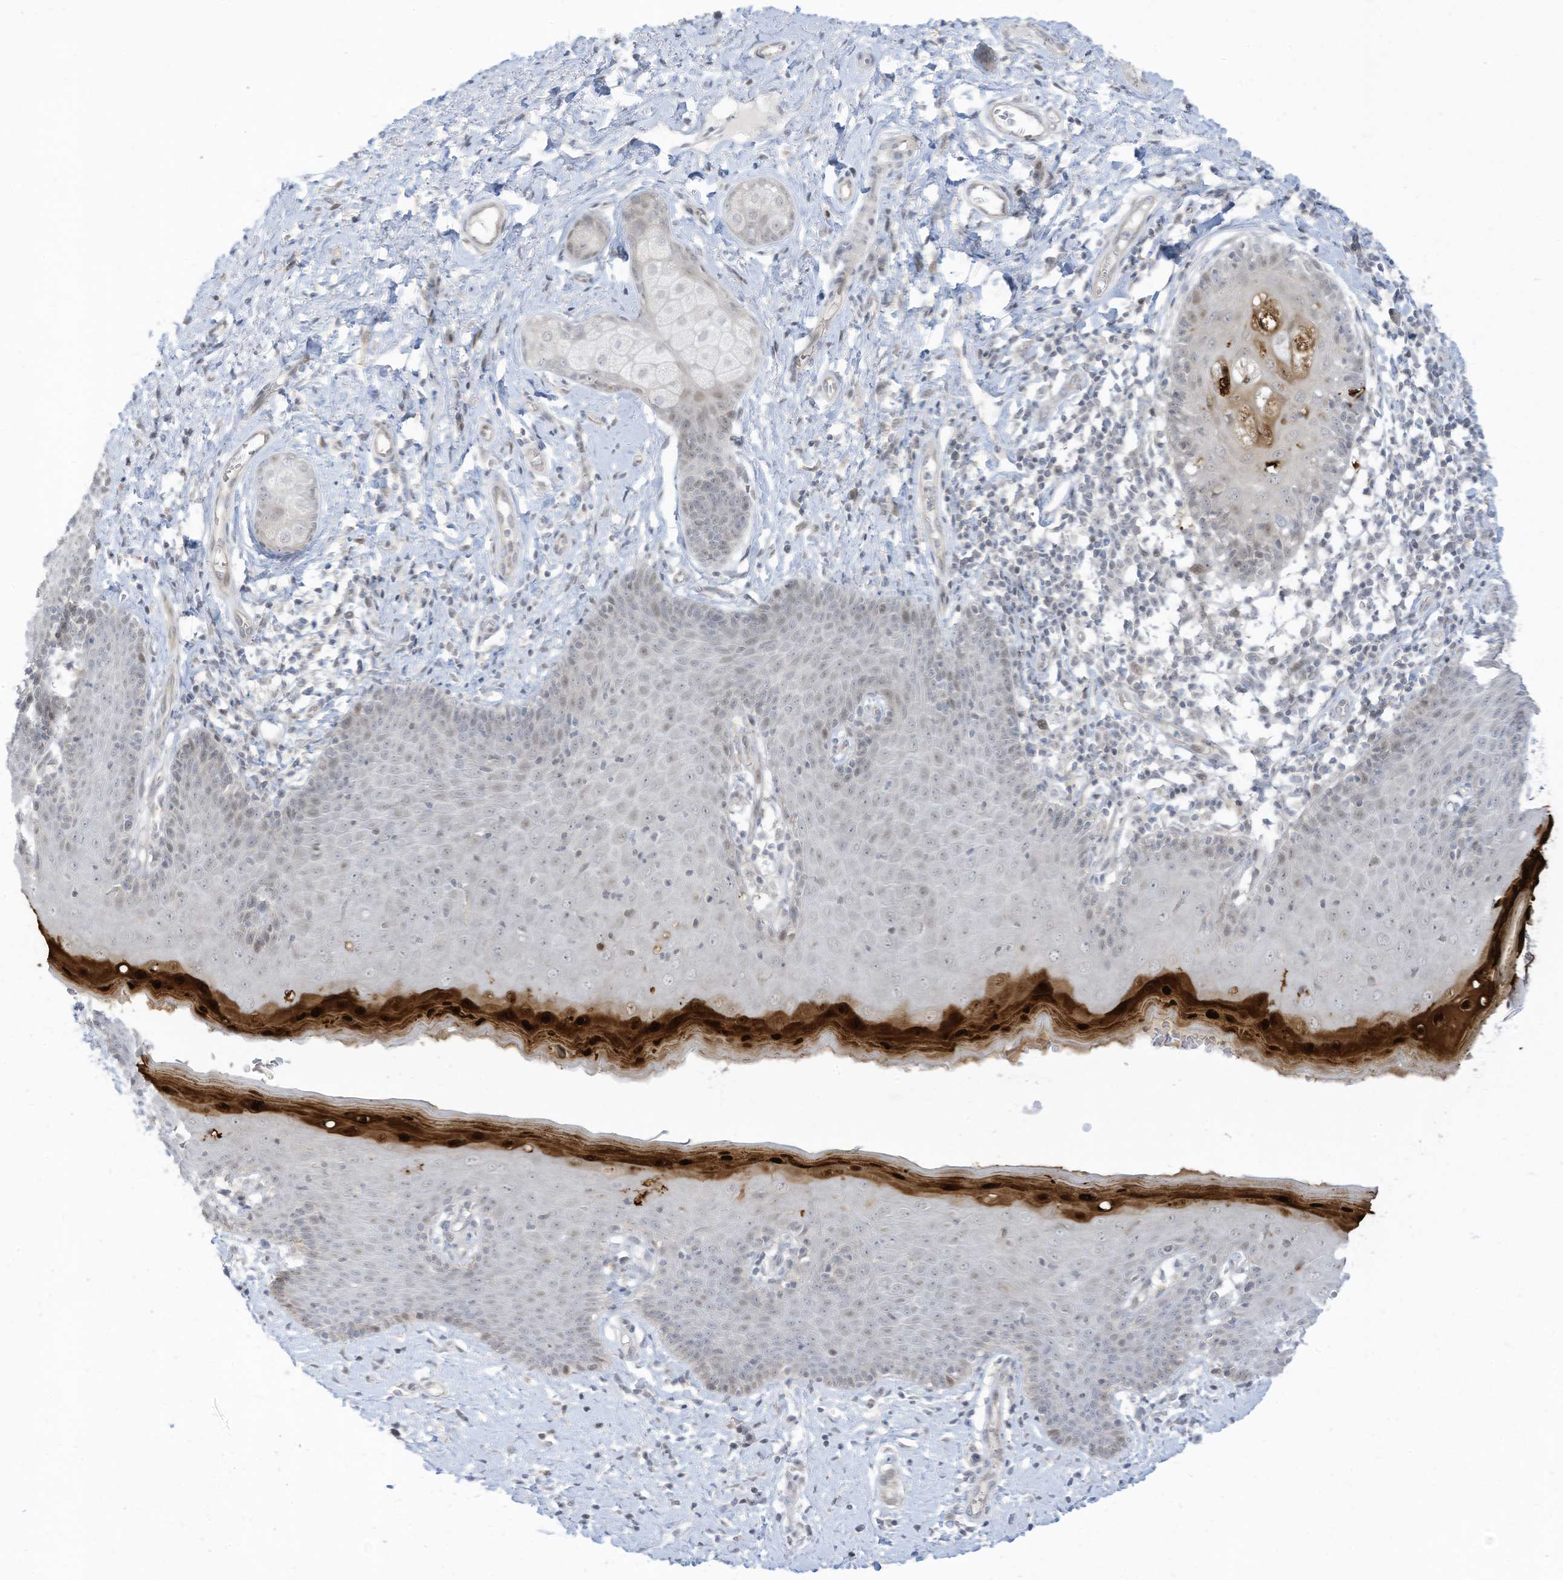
{"staining": {"intensity": "strong", "quantity": "<25%", "location": "cytoplasmic/membranous,nuclear"}, "tissue": "skin", "cell_type": "Epidermal cells", "image_type": "normal", "snomed": [{"axis": "morphology", "description": "Normal tissue, NOS"}, {"axis": "topography", "description": "Vulva"}], "caption": "High-power microscopy captured an IHC micrograph of unremarkable skin, revealing strong cytoplasmic/membranous,nuclear staining in approximately <25% of epidermal cells.", "gene": "ASPRV1", "patient": {"sex": "female", "age": 66}}